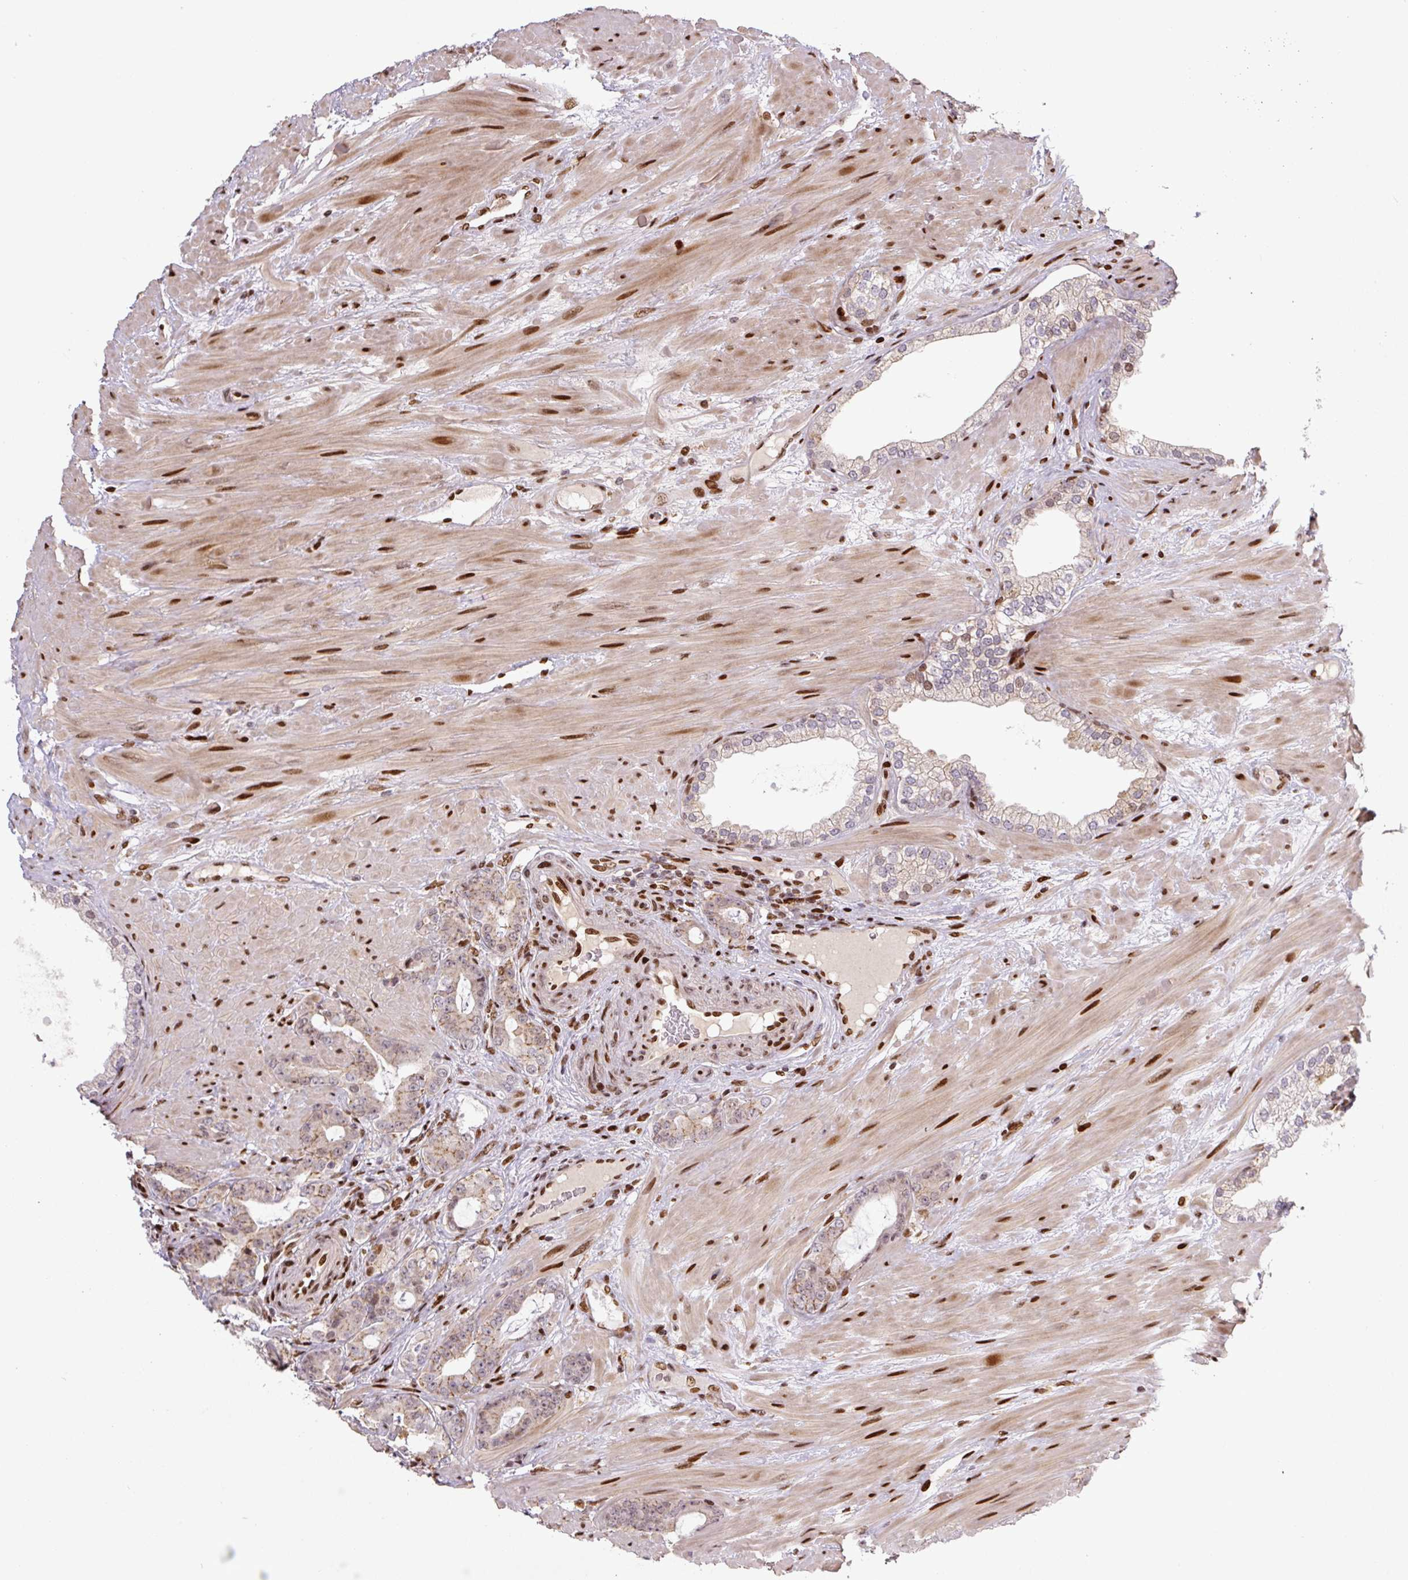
{"staining": {"intensity": "moderate", "quantity": "<25%", "location": "cytoplasmic/membranous"}, "tissue": "prostate cancer", "cell_type": "Tumor cells", "image_type": "cancer", "snomed": [{"axis": "morphology", "description": "Adenocarcinoma, Low grade"}, {"axis": "topography", "description": "Prostate"}], "caption": "DAB immunohistochemical staining of prostate cancer shows moderate cytoplasmic/membranous protein staining in approximately <25% of tumor cells.", "gene": "PYDC2", "patient": {"sex": "male", "age": 61}}